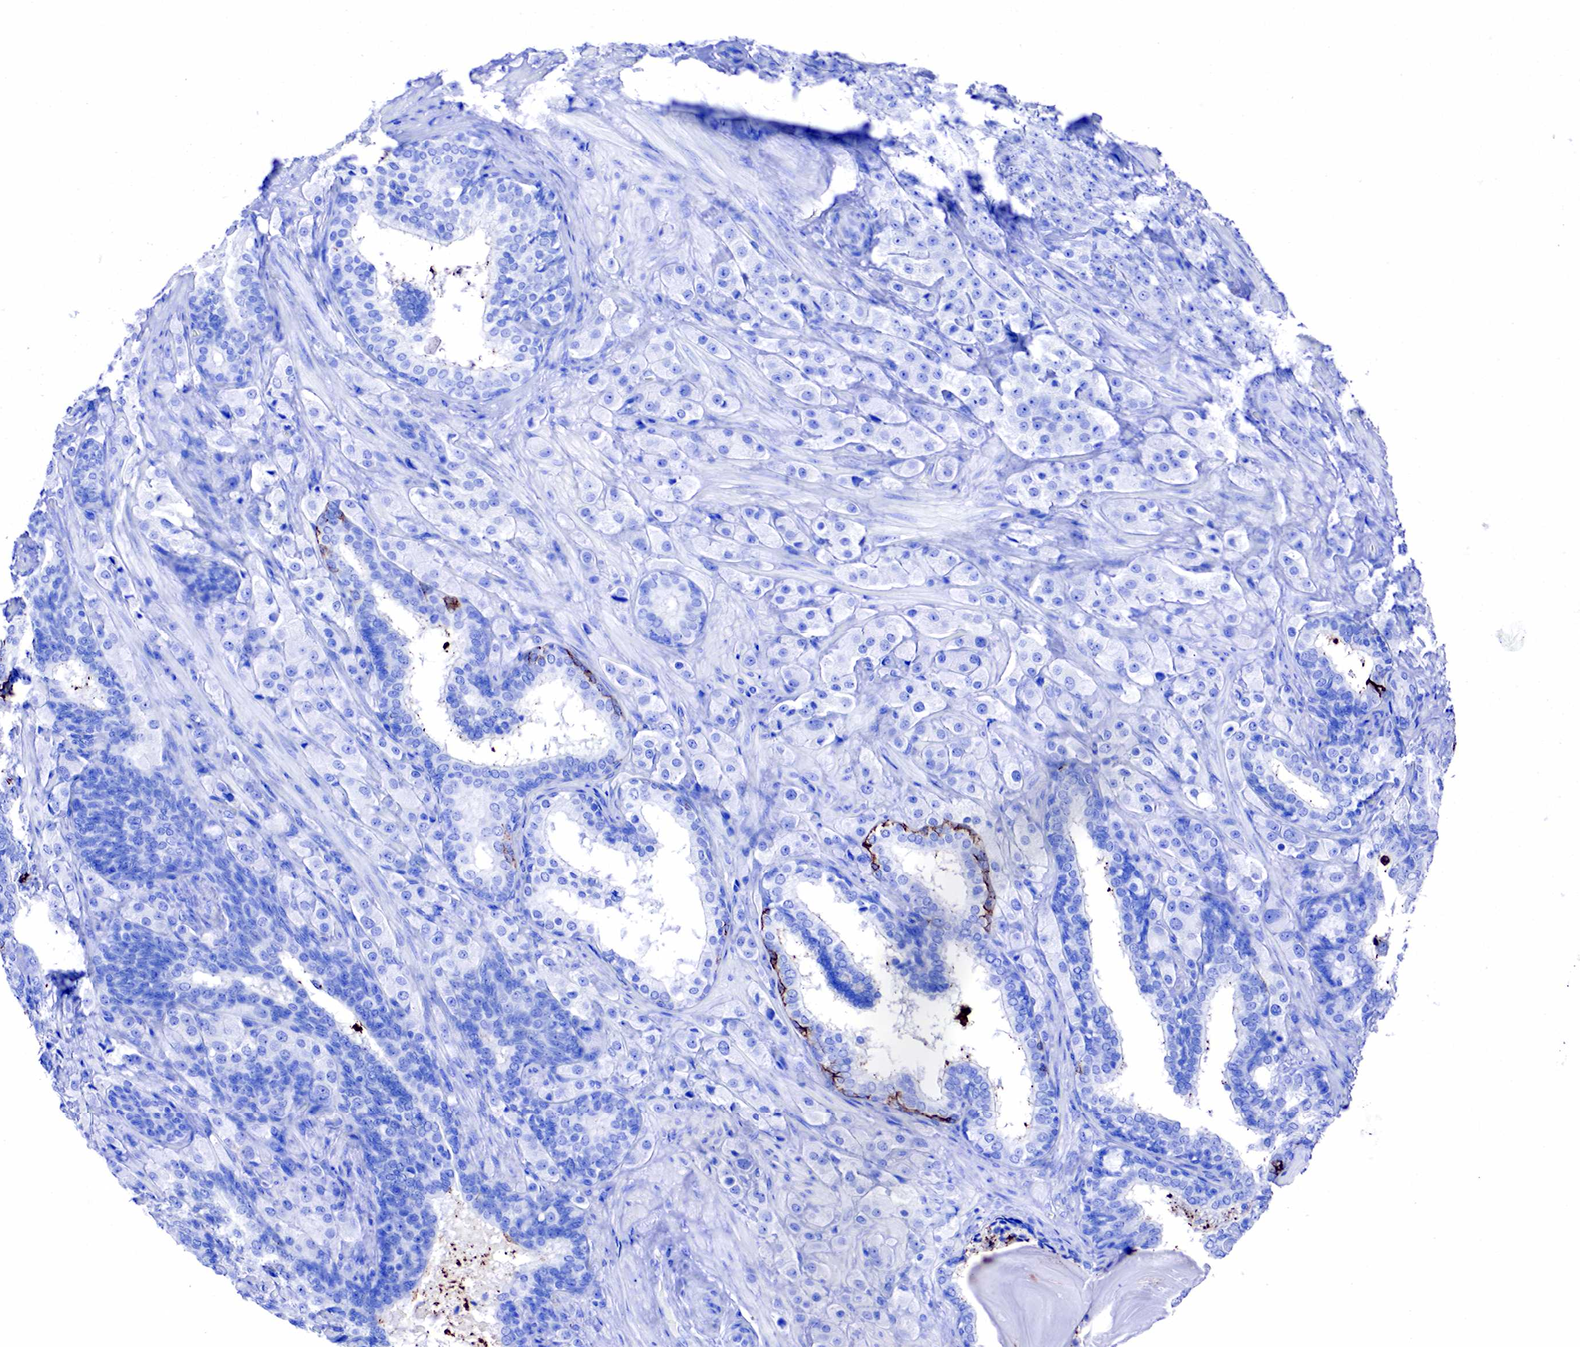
{"staining": {"intensity": "moderate", "quantity": "<25%", "location": "cytoplasmic/membranous"}, "tissue": "prostate cancer", "cell_type": "Tumor cells", "image_type": "cancer", "snomed": [{"axis": "morphology", "description": "Adenocarcinoma, Medium grade"}, {"axis": "topography", "description": "Prostate"}], "caption": "Protein expression analysis of prostate cancer (medium-grade adenocarcinoma) exhibits moderate cytoplasmic/membranous positivity in approximately <25% of tumor cells.", "gene": "FUT4", "patient": {"sex": "male", "age": 70}}